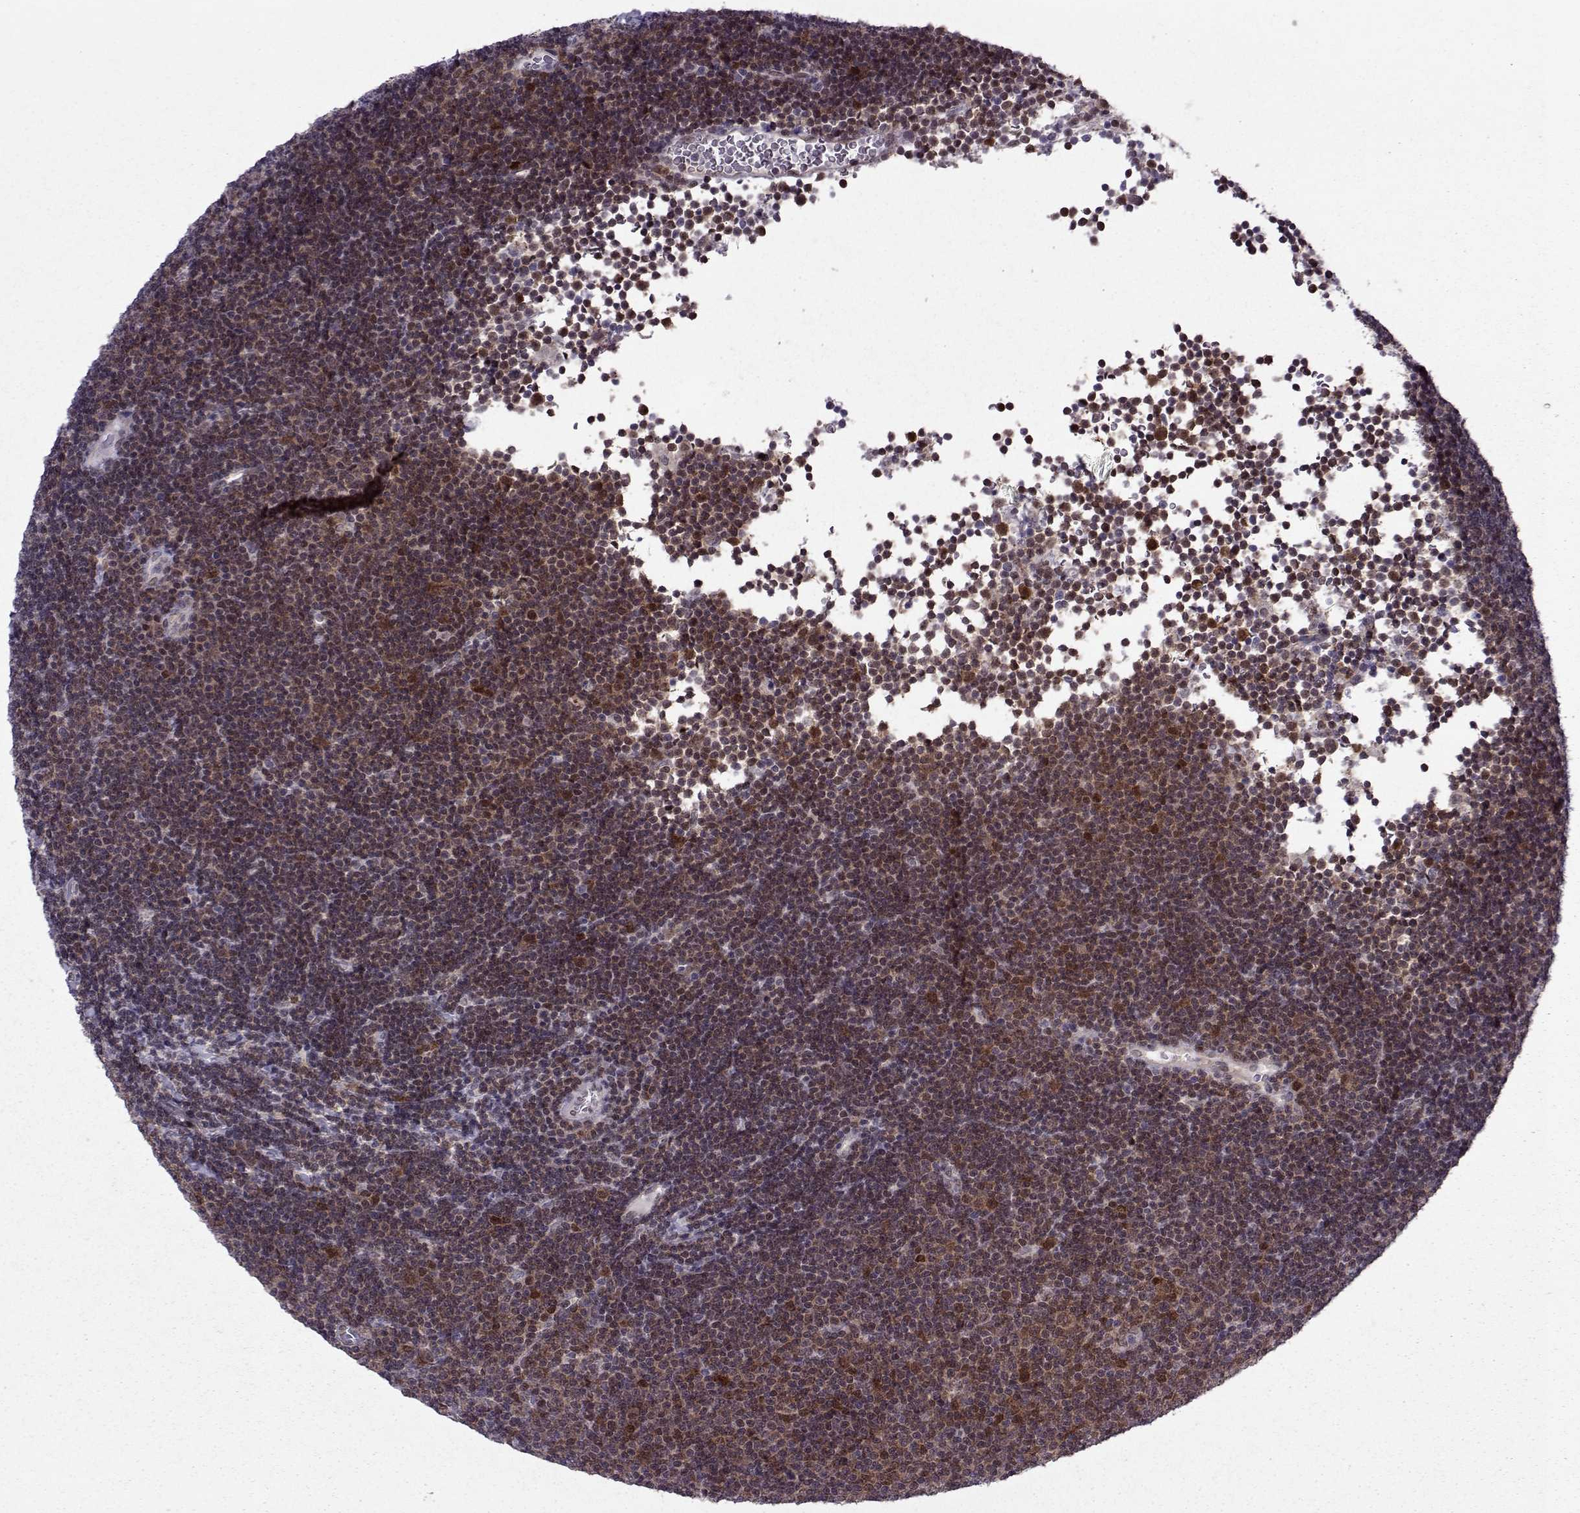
{"staining": {"intensity": "moderate", "quantity": "<25%", "location": "cytoplasmic/membranous,nuclear"}, "tissue": "lymphoma", "cell_type": "Tumor cells", "image_type": "cancer", "snomed": [{"axis": "morphology", "description": "Malignant lymphoma, non-Hodgkin's type, Low grade"}, {"axis": "topography", "description": "Brain"}], "caption": "Human lymphoma stained with a brown dye displays moderate cytoplasmic/membranous and nuclear positive staining in about <25% of tumor cells.", "gene": "CDK4", "patient": {"sex": "female", "age": 66}}